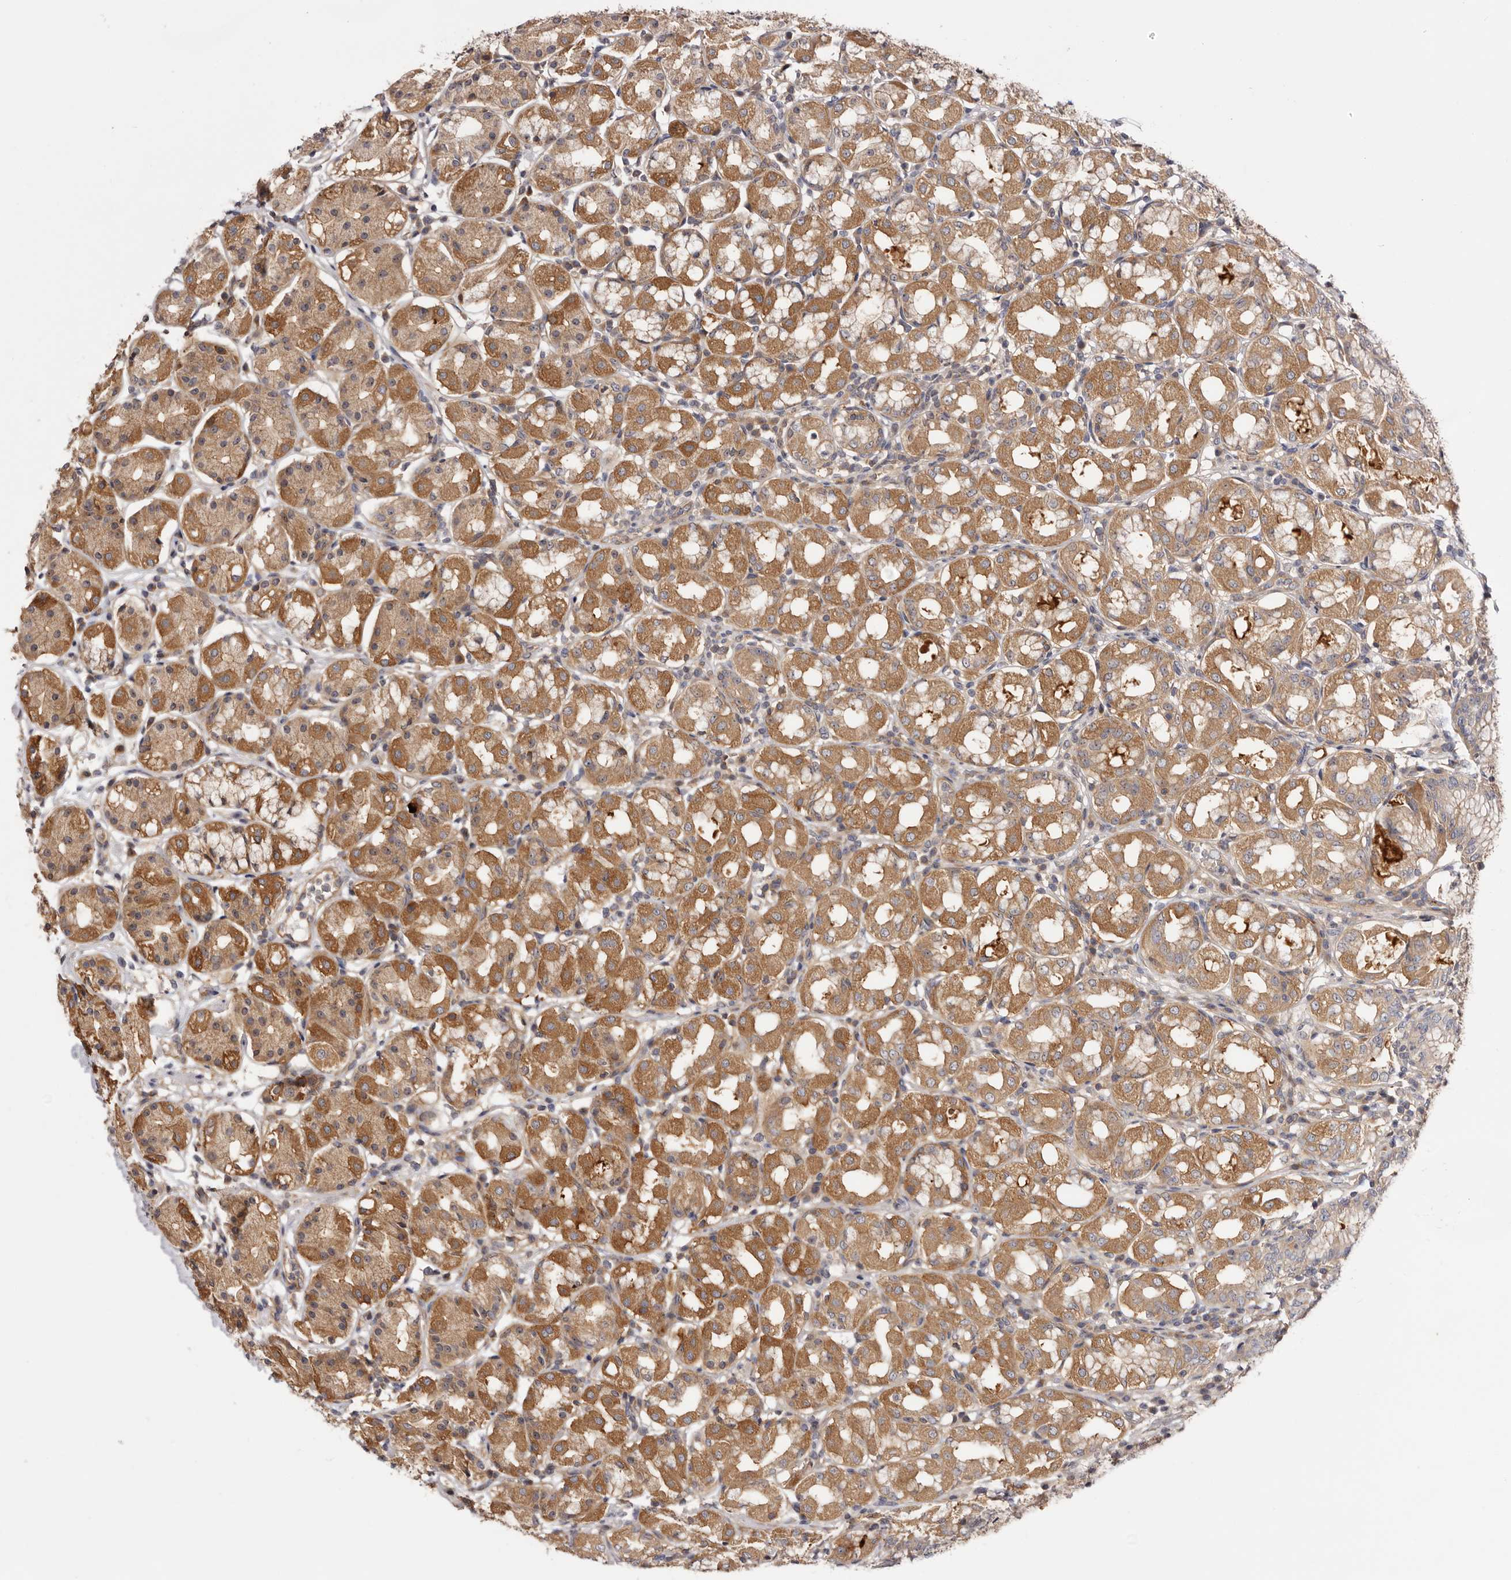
{"staining": {"intensity": "moderate", "quantity": ">75%", "location": "cytoplasmic/membranous,nuclear"}, "tissue": "stomach", "cell_type": "Glandular cells", "image_type": "normal", "snomed": [{"axis": "morphology", "description": "Normal tissue, NOS"}, {"axis": "topography", "description": "Stomach"}, {"axis": "topography", "description": "Stomach, lower"}], "caption": "A medium amount of moderate cytoplasmic/membranous,nuclear positivity is identified in about >75% of glandular cells in benign stomach. The staining was performed using DAB (3,3'-diaminobenzidine), with brown indicating positive protein expression. Nuclei are stained blue with hematoxylin.", "gene": "PANK4", "patient": {"sex": "female", "age": 56}}